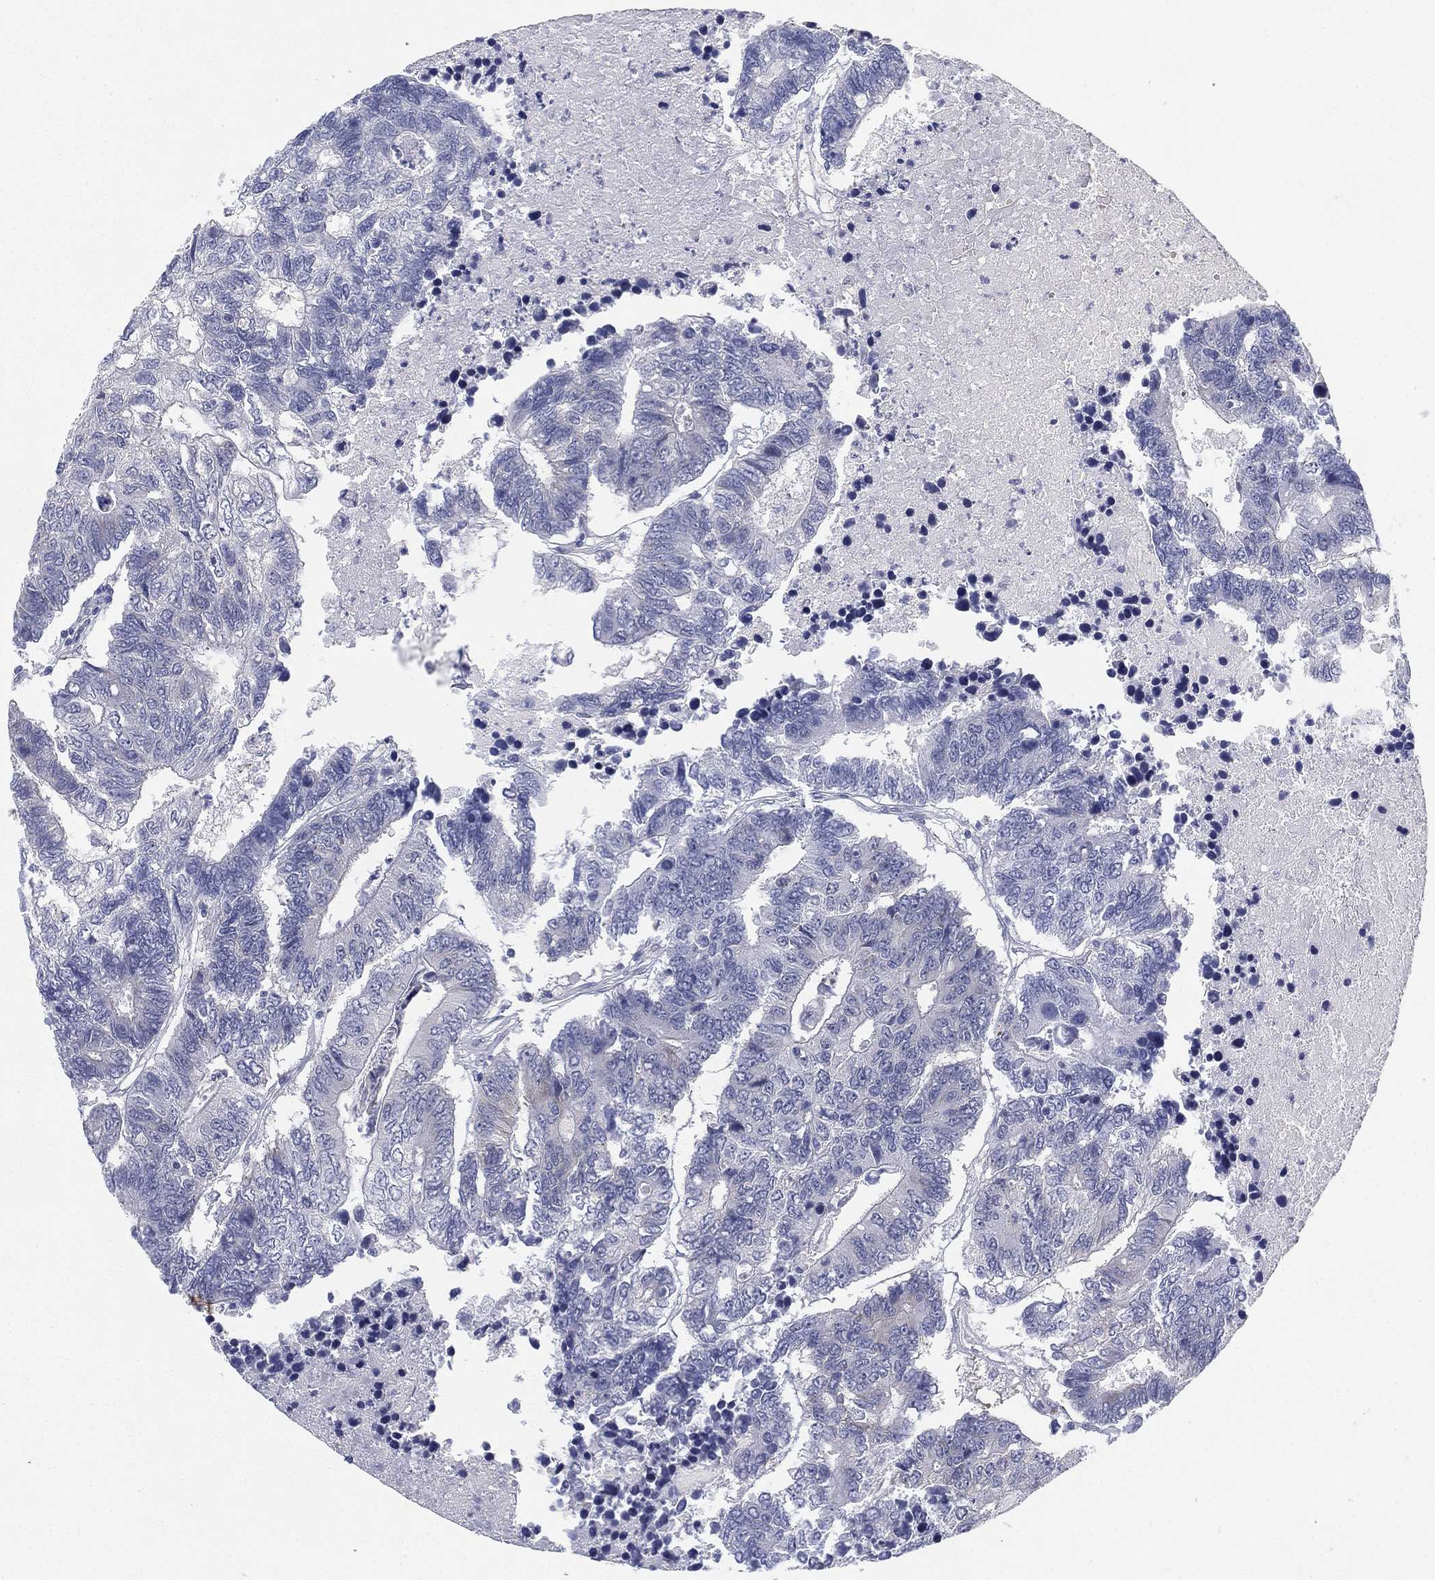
{"staining": {"intensity": "negative", "quantity": "none", "location": "none"}, "tissue": "colorectal cancer", "cell_type": "Tumor cells", "image_type": "cancer", "snomed": [{"axis": "morphology", "description": "Adenocarcinoma, NOS"}, {"axis": "topography", "description": "Colon"}], "caption": "IHC of human colorectal cancer (adenocarcinoma) reveals no positivity in tumor cells. Nuclei are stained in blue.", "gene": "HEATR4", "patient": {"sex": "female", "age": 48}}